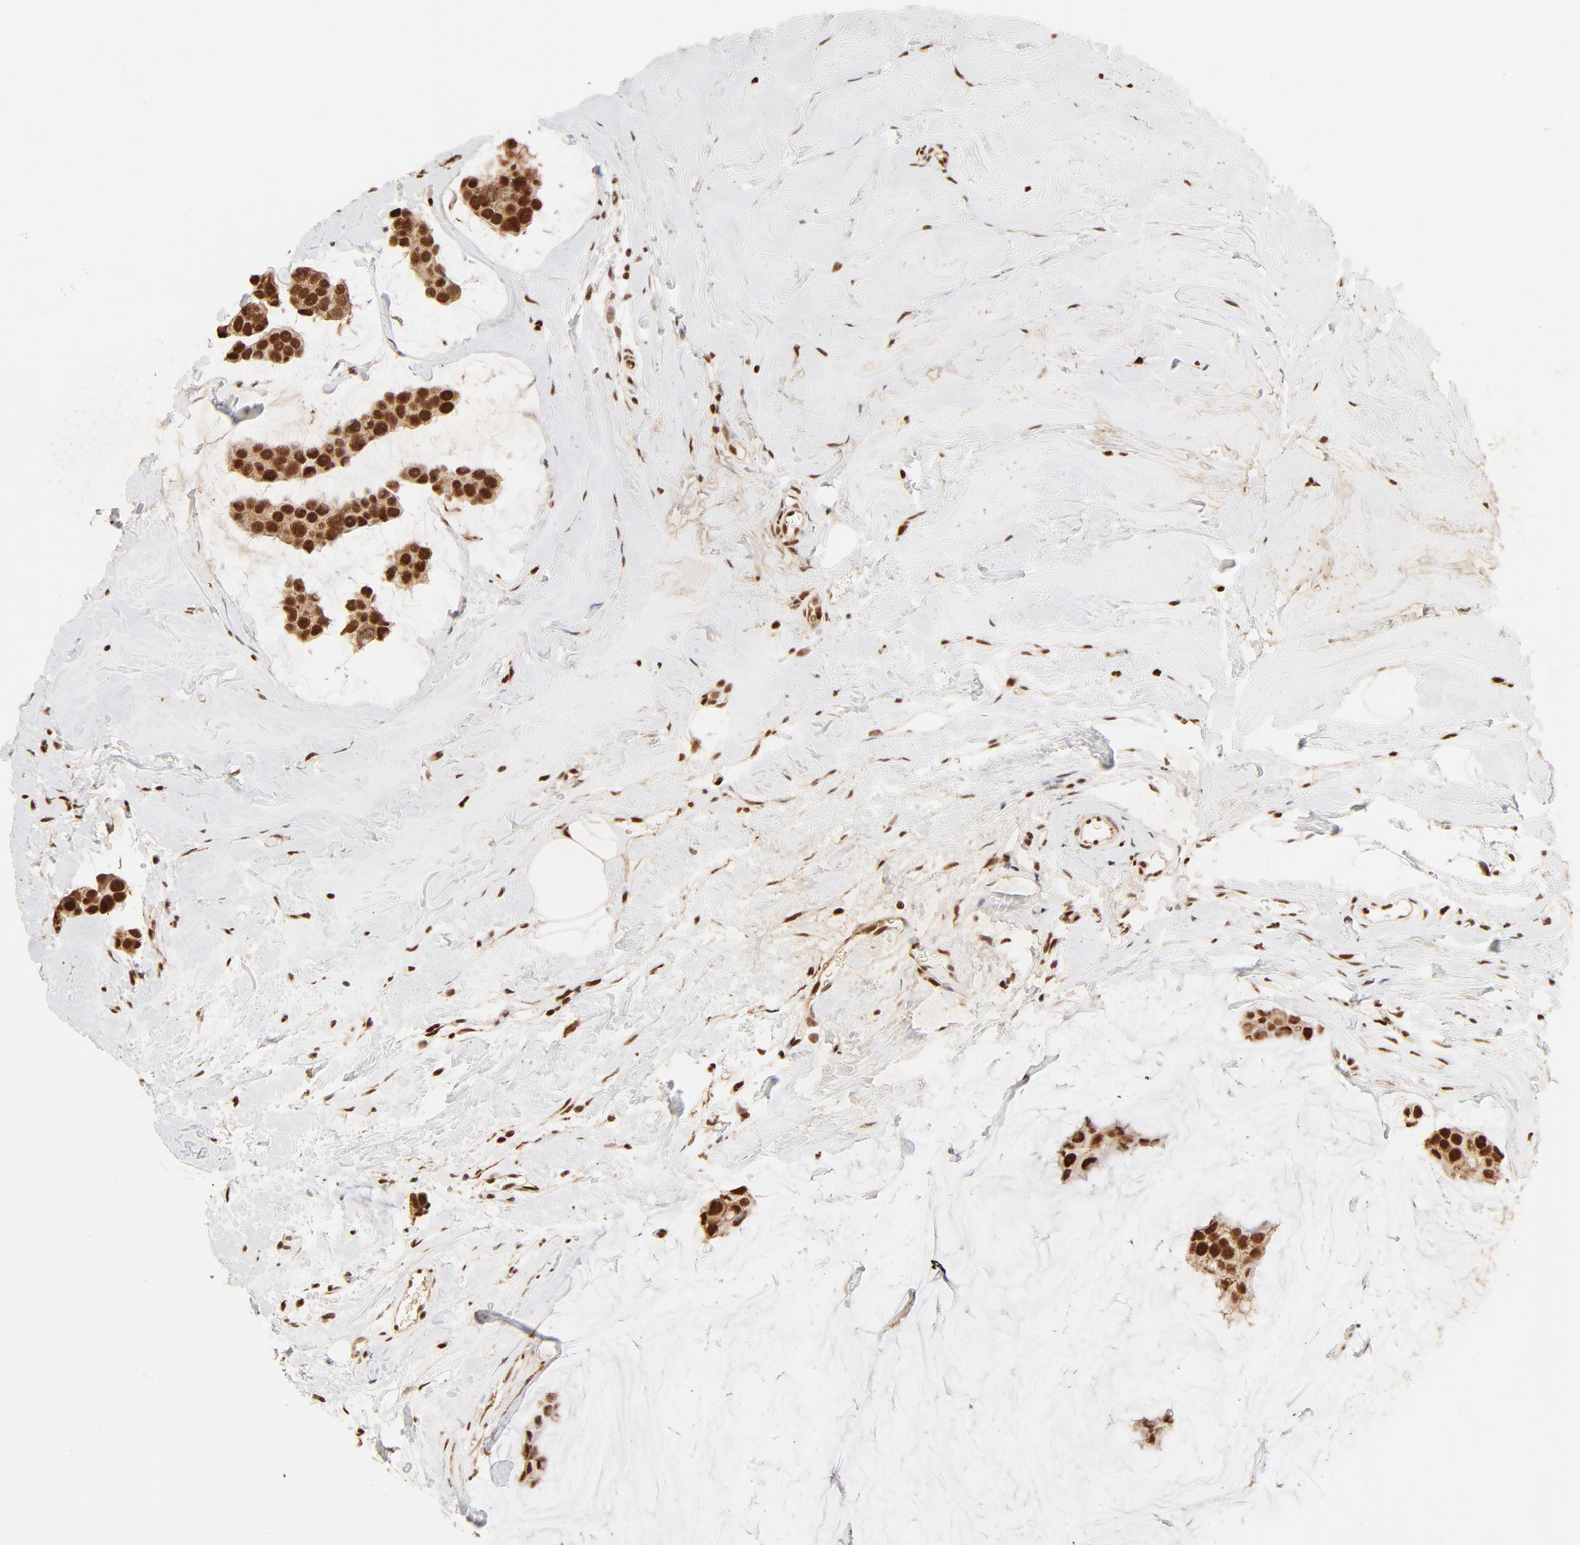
{"staining": {"intensity": "strong", "quantity": ">75%", "location": "cytoplasmic/membranous,nuclear"}, "tissue": "breast cancer", "cell_type": "Tumor cells", "image_type": "cancer", "snomed": [{"axis": "morphology", "description": "Normal tissue, NOS"}, {"axis": "morphology", "description": "Duct carcinoma"}, {"axis": "topography", "description": "Breast"}], "caption": "Invasive ductal carcinoma (breast) tissue shows strong cytoplasmic/membranous and nuclear expression in about >75% of tumor cells", "gene": "FAM50A", "patient": {"sex": "female", "age": 50}}